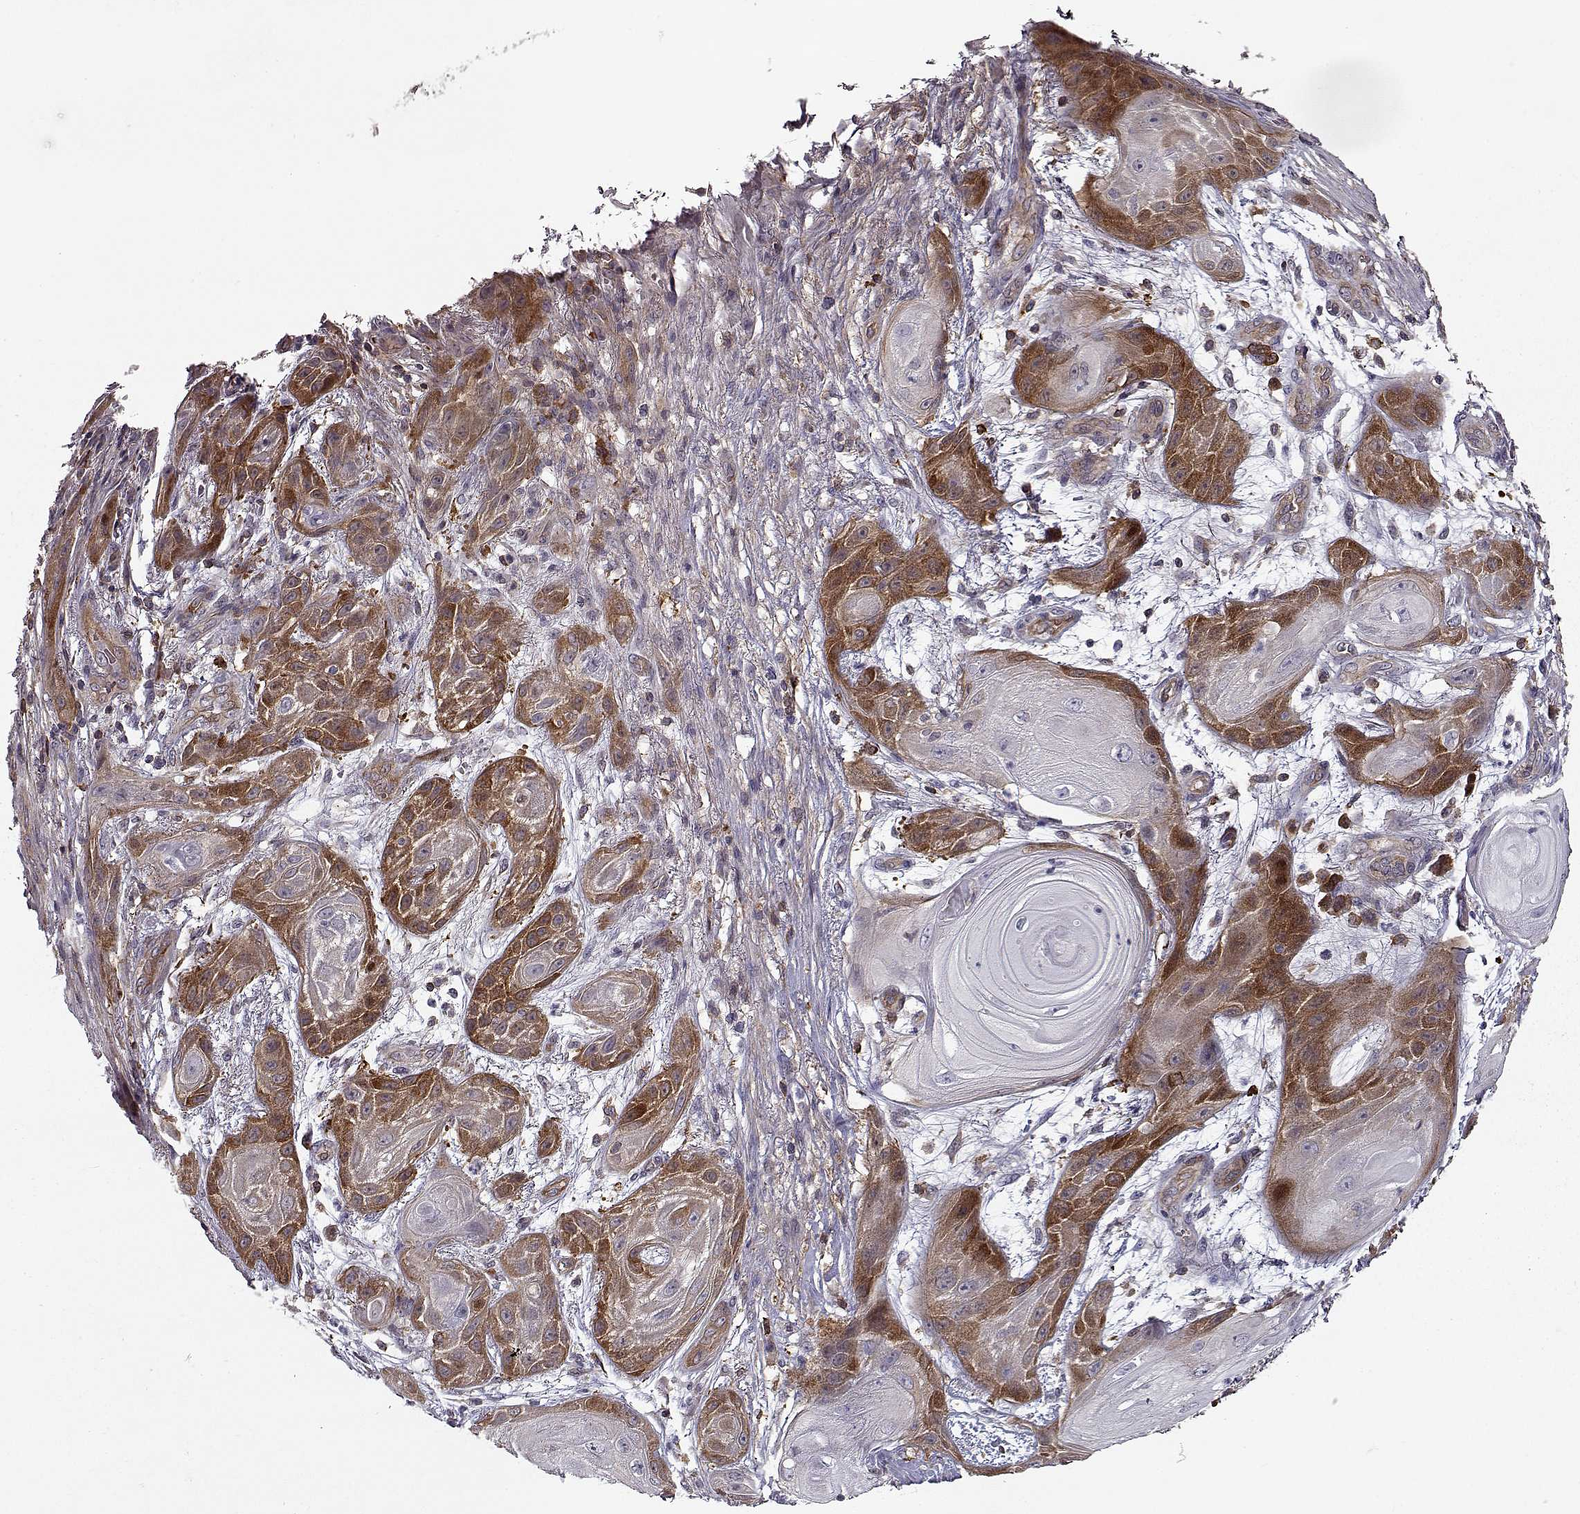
{"staining": {"intensity": "strong", "quantity": "<25%", "location": "cytoplasmic/membranous"}, "tissue": "skin cancer", "cell_type": "Tumor cells", "image_type": "cancer", "snomed": [{"axis": "morphology", "description": "Squamous cell carcinoma, NOS"}, {"axis": "topography", "description": "Skin"}], "caption": "Squamous cell carcinoma (skin) stained with a brown dye displays strong cytoplasmic/membranous positive staining in approximately <25% of tumor cells.", "gene": "RANBP1", "patient": {"sex": "male", "age": 62}}